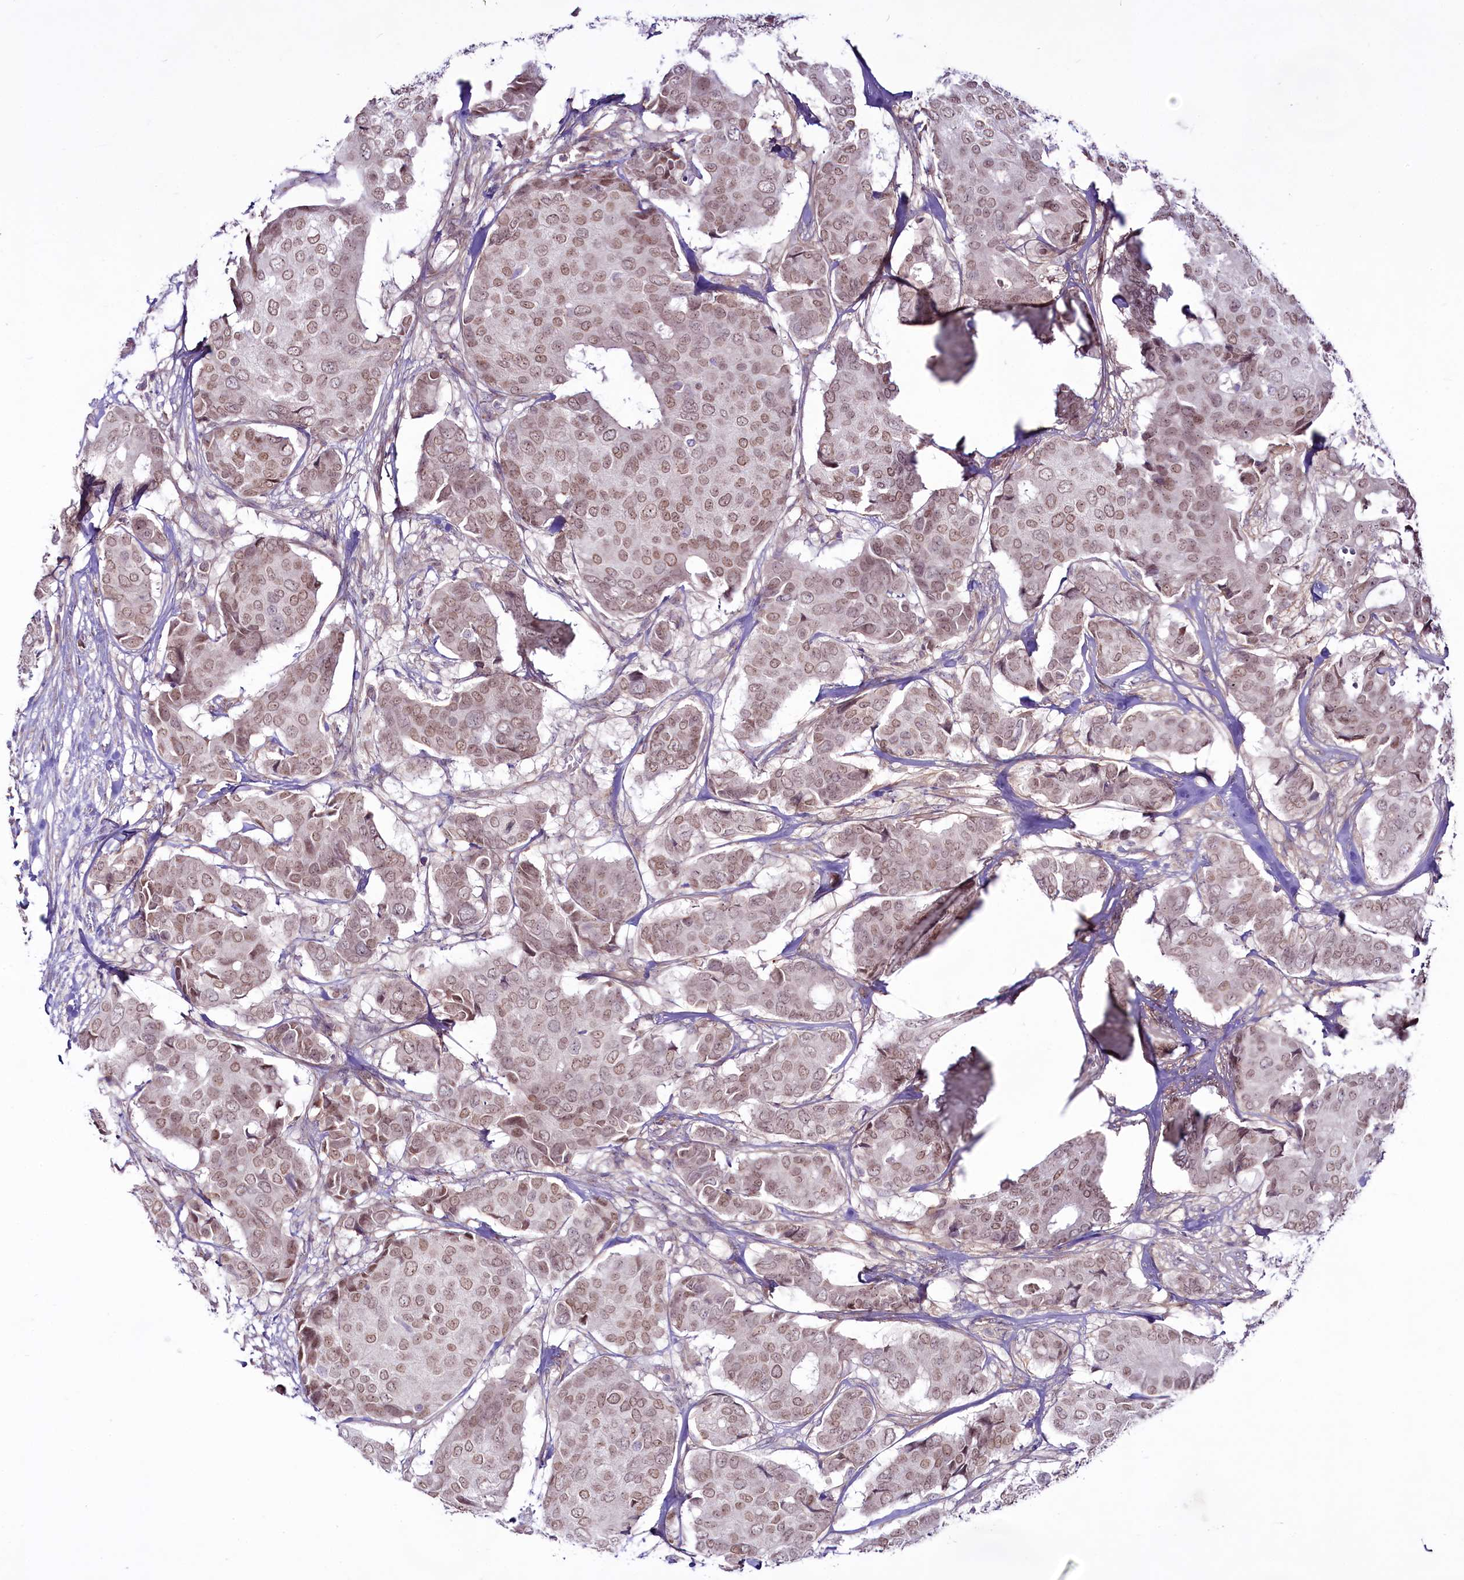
{"staining": {"intensity": "weak", "quantity": ">75%", "location": "nuclear"}, "tissue": "breast cancer", "cell_type": "Tumor cells", "image_type": "cancer", "snomed": [{"axis": "morphology", "description": "Duct carcinoma"}, {"axis": "topography", "description": "Breast"}], "caption": "High-magnification brightfield microscopy of infiltrating ductal carcinoma (breast) stained with DAB (brown) and counterstained with hematoxylin (blue). tumor cells exhibit weak nuclear expression is identified in approximately>75% of cells.", "gene": "RSBN1", "patient": {"sex": "female", "age": 75}}